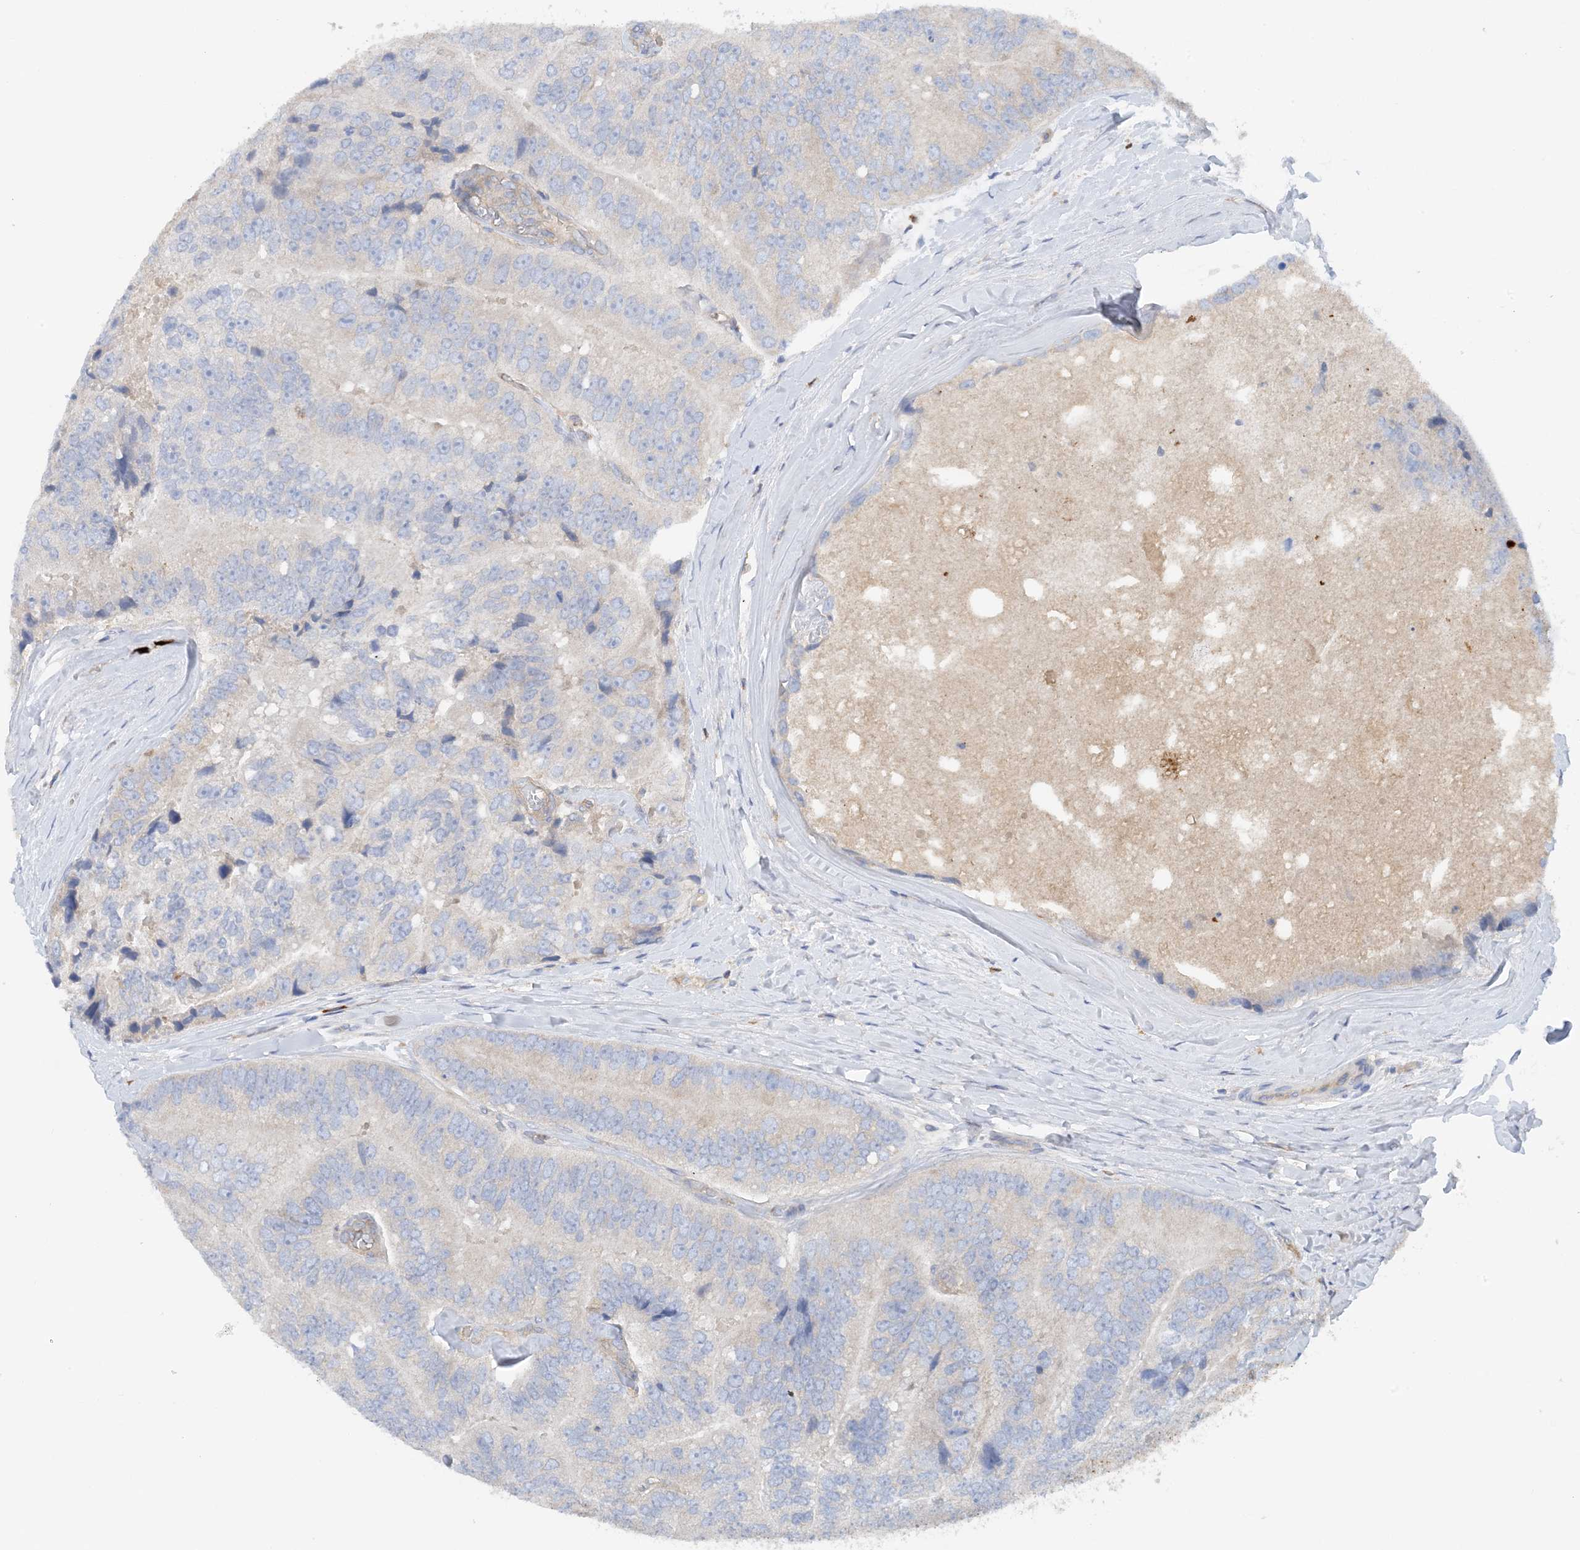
{"staining": {"intensity": "negative", "quantity": "none", "location": "none"}, "tissue": "prostate cancer", "cell_type": "Tumor cells", "image_type": "cancer", "snomed": [{"axis": "morphology", "description": "Adenocarcinoma, High grade"}, {"axis": "topography", "description": "Prostate"}], "caption": "The image demonstrates no significant expression in tumor cells of high-grade adenocarcinoma (prostate).", "gene": "PHACTR2", "patient": {"sex": "male", "age": 70}}